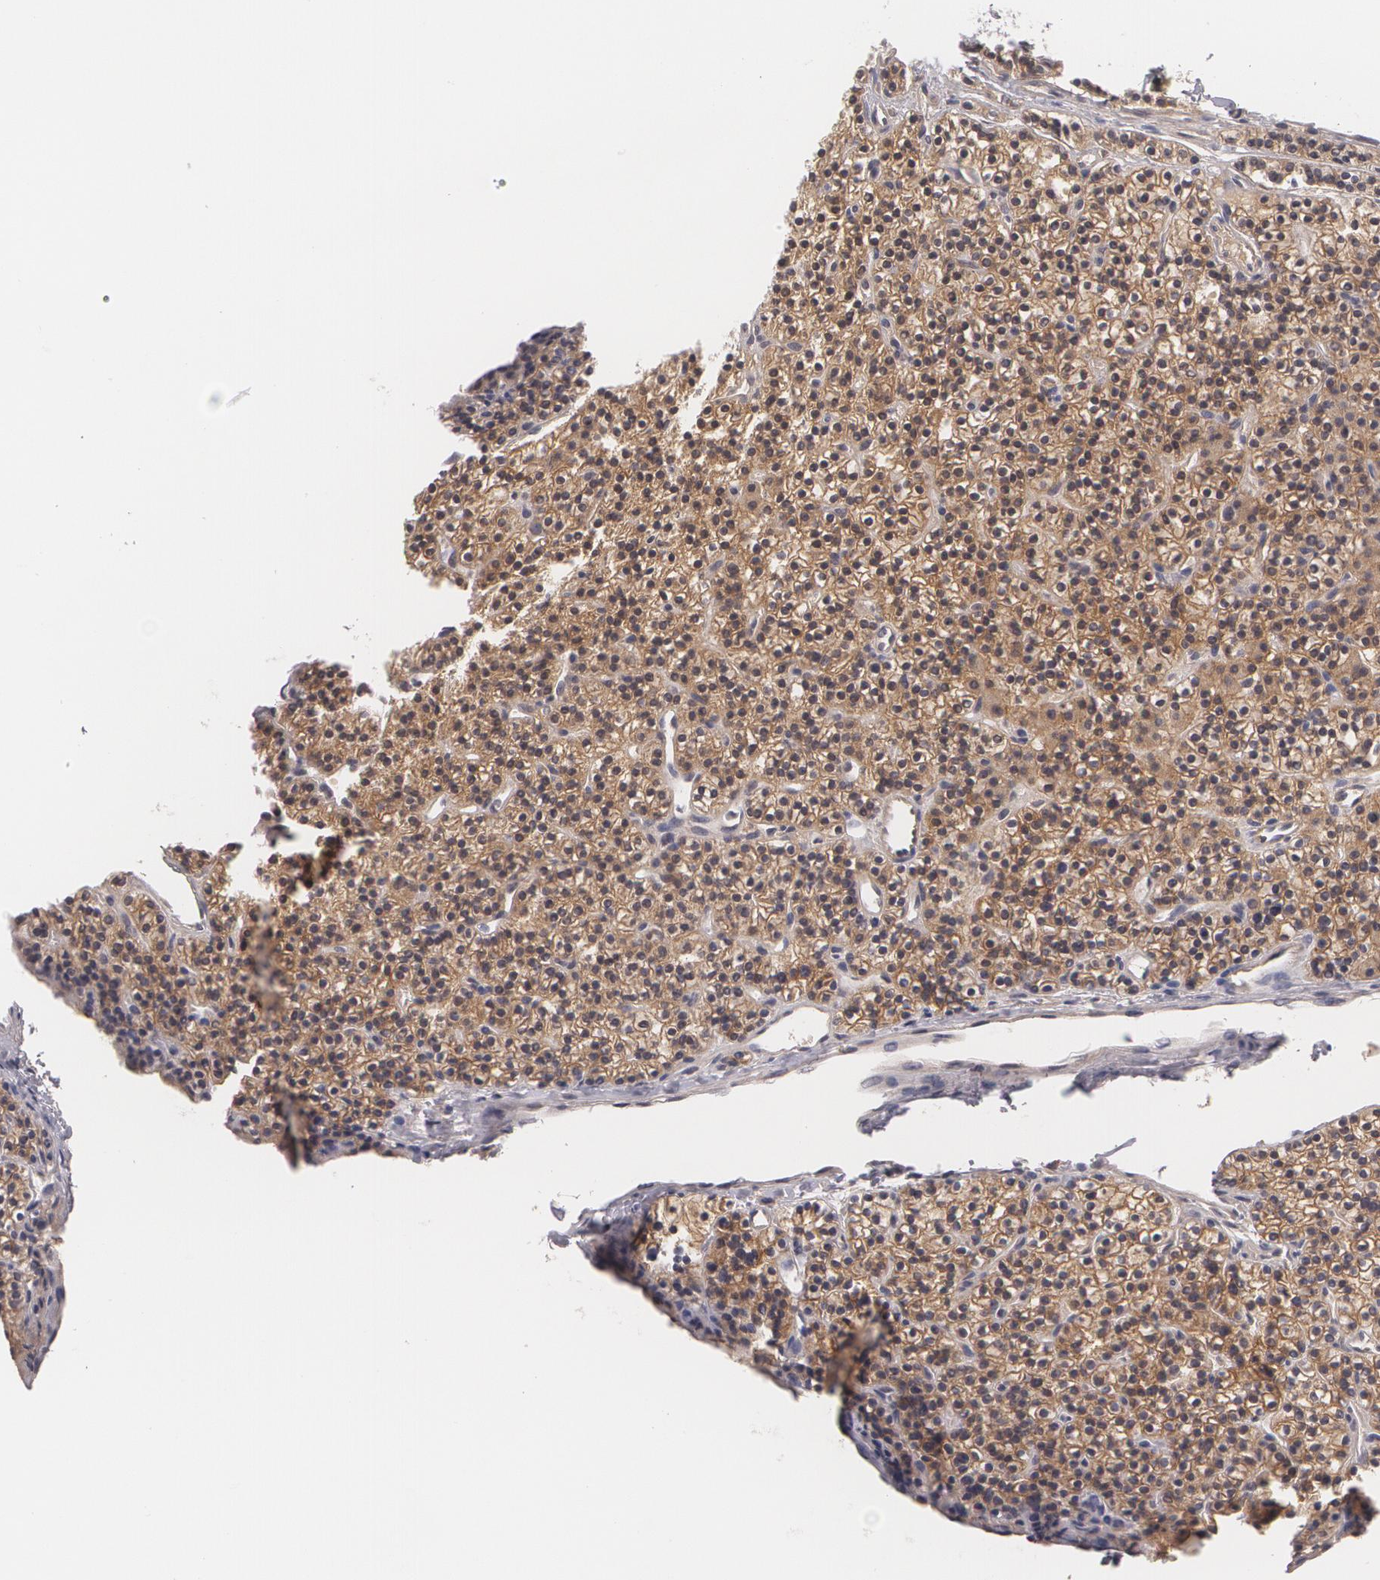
{"staining": {"intensity": "moderate", "quantity": ">75%", "location": "cytoplasmic/membranous"}, "tissue": "parathyroid gland", "cell_type": "Glandular cells", "image_type": "normal", "snomed": [{"axis": "morphology", "description": "Normal tissue, NOS"}, {"axis": "topography", "description": "Parathyroid gland"}], "caption": "Protein analysis of unremarkable parathyroid gland demonstrates moderate cytoplasmic/membranous expression in about >75% of glandular cells.", "gene": "CASK", "patient": {"sex": "female", "age": 45}}